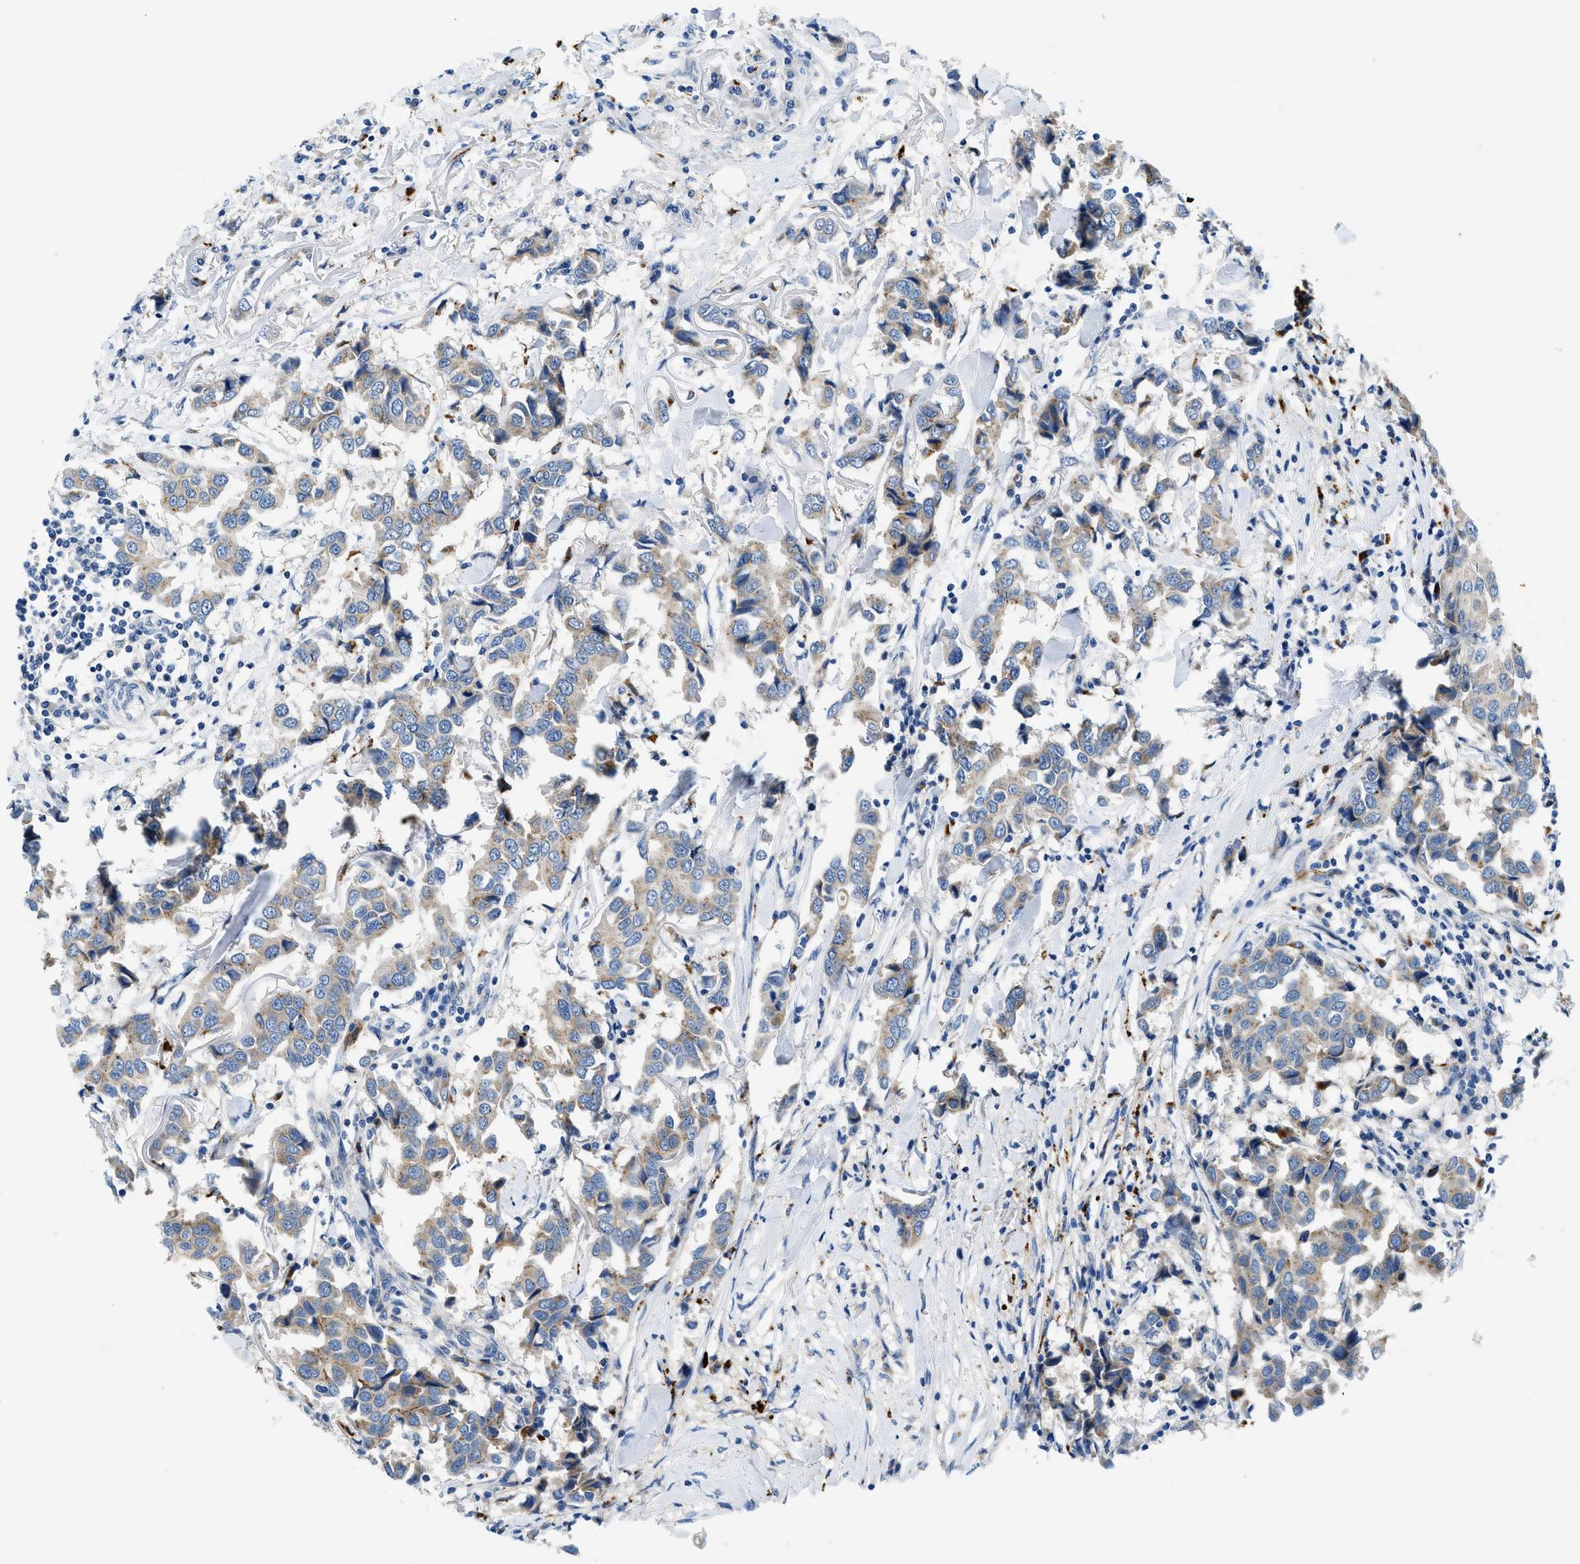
{"staining": {"intensity": "weak", "quantity": "25%-75%", "location": "cytoplasmic/membranous"}, "tissue": "breast cancer", "cell_type": "Tumor cells", "image_type": "cancer", "snomed": [{"axis": "morphology", "description": "Duct carcinoma"}, {"axis": "topography", "description": "Breast"}], "caption": "Weak cytoplasmic/membranous expression for a protein is identified in about 25%-75% of tumor cells of breast intraductal carcinoma using immunohistochemistry.", "gene": "ADGRE3", "patient": {"sex": "female", "age": 80}}